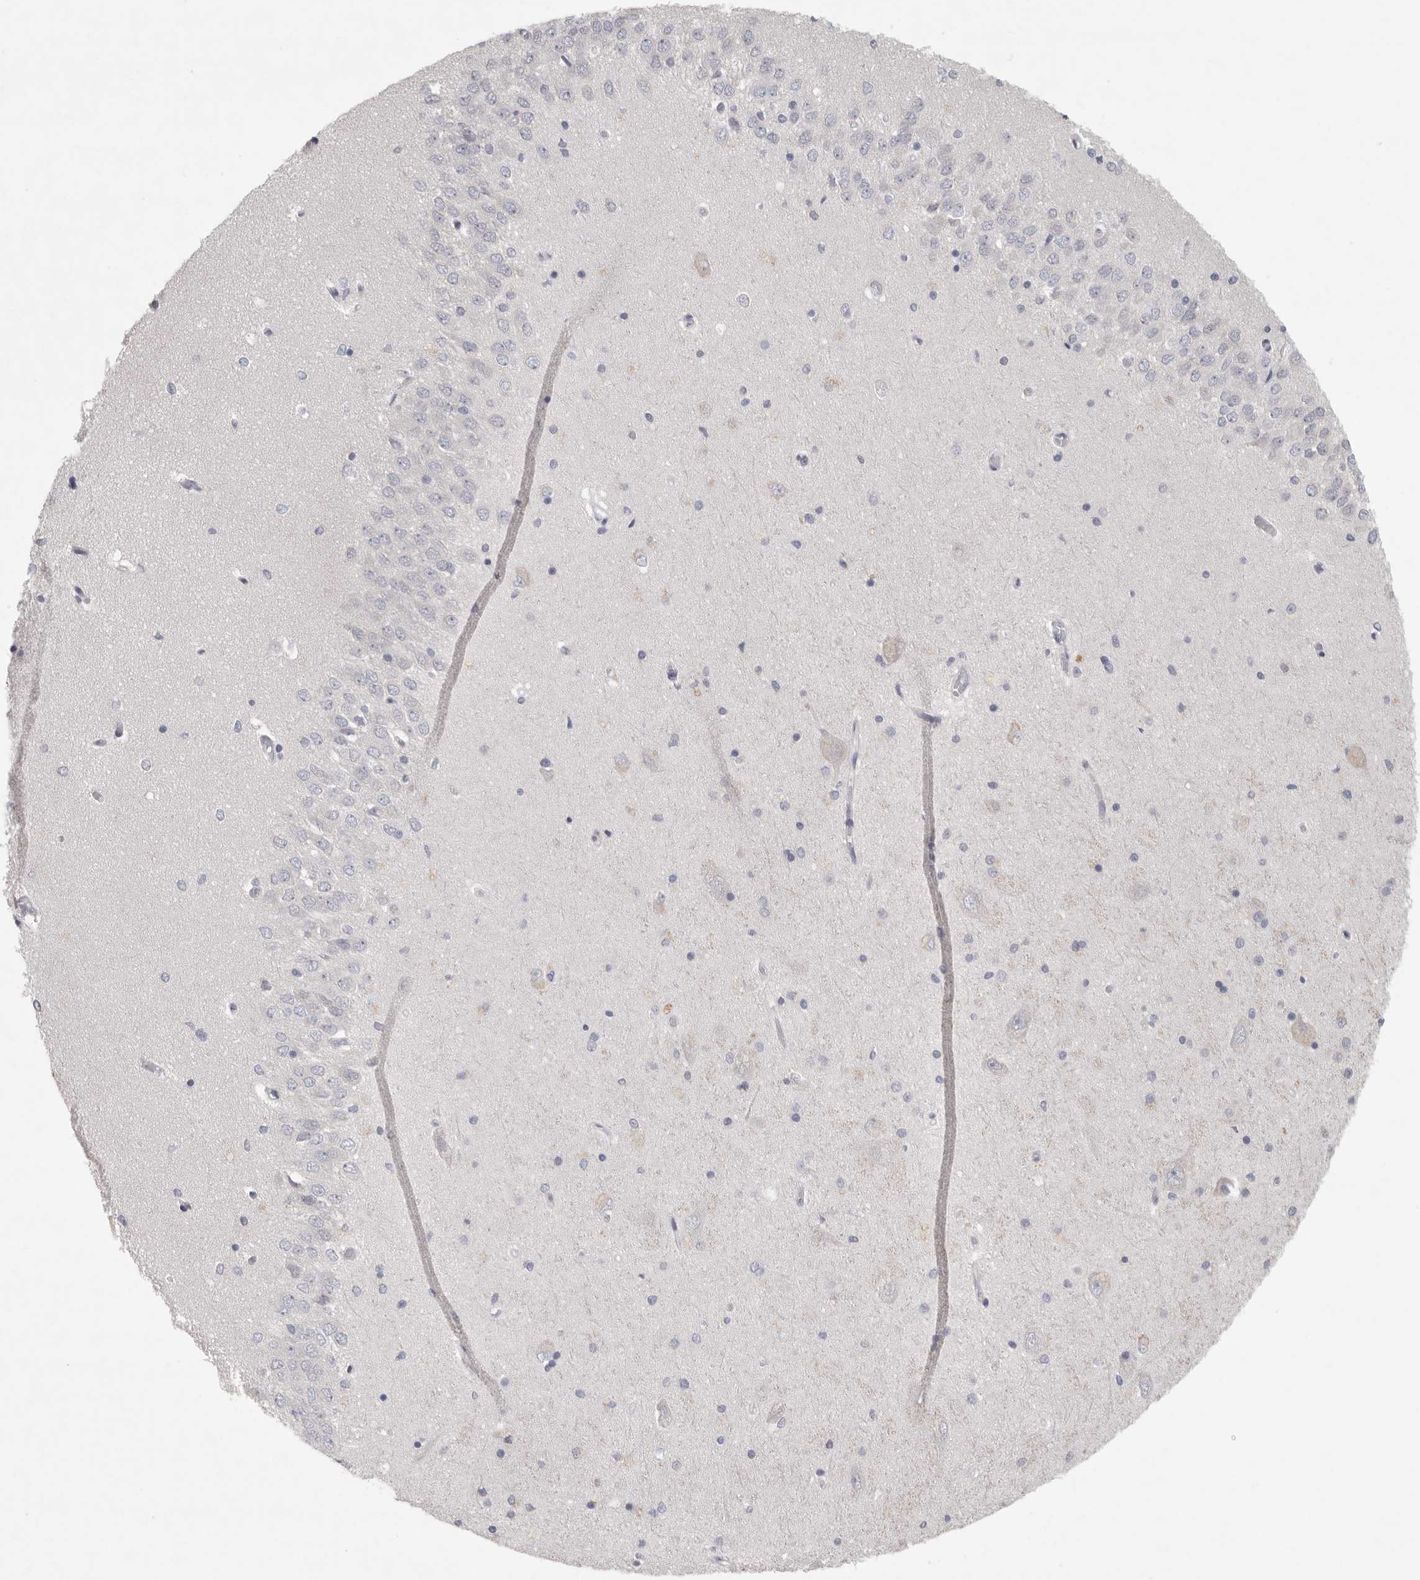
{"staining": {"intensity": "negative", "quantity": "none", "location": "none"}, "tissue": "hippocampus", "cell_type": "Glial cells", "image_type": "normal", "snomed": [{"axis": "morphology", "description": "Normal tissue, NOS"}, {"axis": "topography", "description": "Hippocampus"}], "caption": "Micrograph shows no significant protein expression in glial cells of normal hippocampus.", "gene": "TMEM69", "patient": {"sex": "male", "age": 45}}